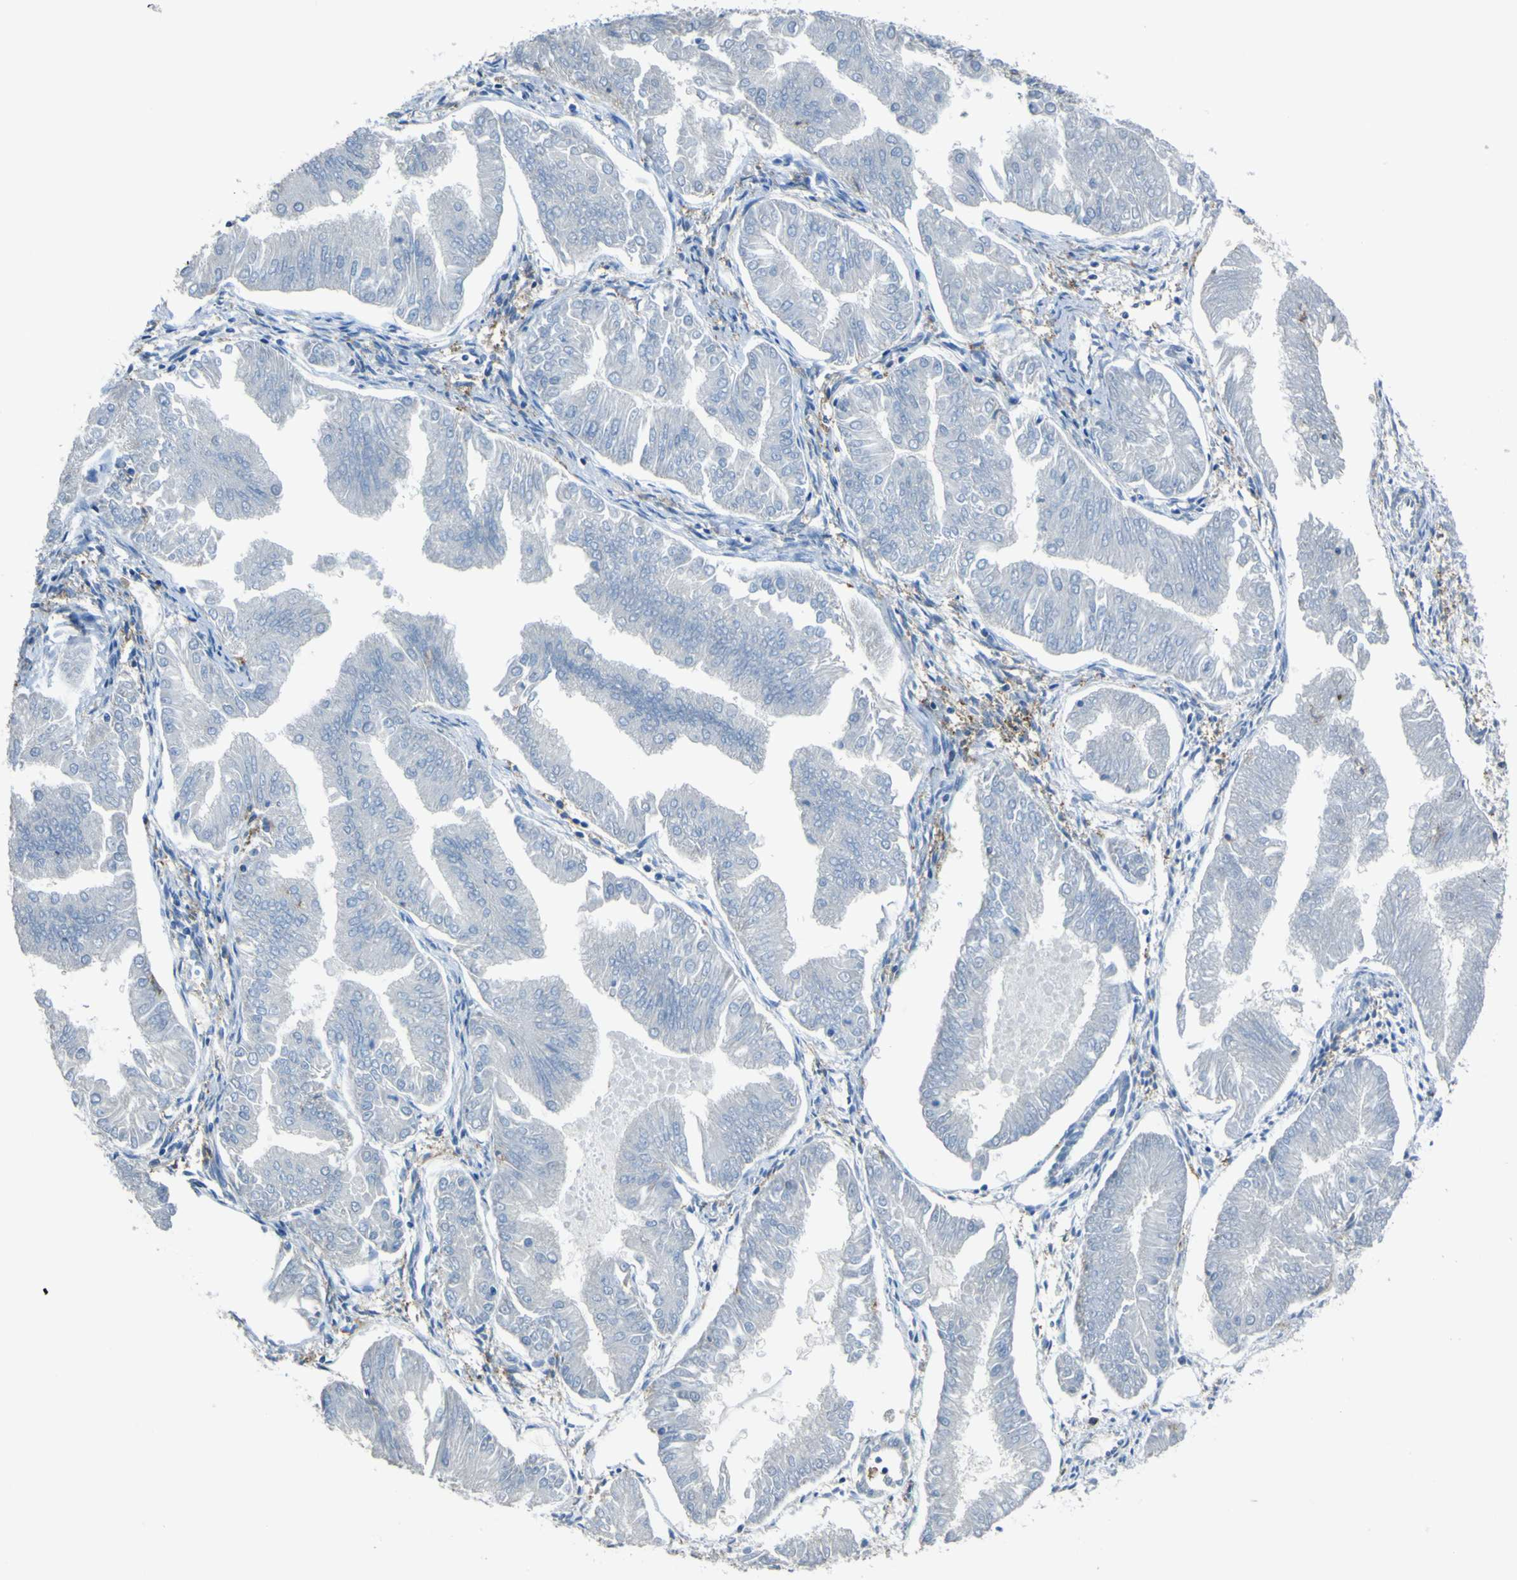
{"staining": {"intensity": "negative", "quantity": "none", "location": "none"}, "tissue": "endometrial cancer", "cell_type": "Tumor cells", "image_type": "cancer", "snomed": [{"axis": "morphology", "description": "Adenocarcinoma, NOS"}, {"axis": "topography", "description": "Endometrium"}], "caption": "Immunohistochemistry of endometrial adenocarcinoma reveals no positivity in tumor cells.", "gene": "LAIR1", "patient": {"sex": "female", "age": 53}}